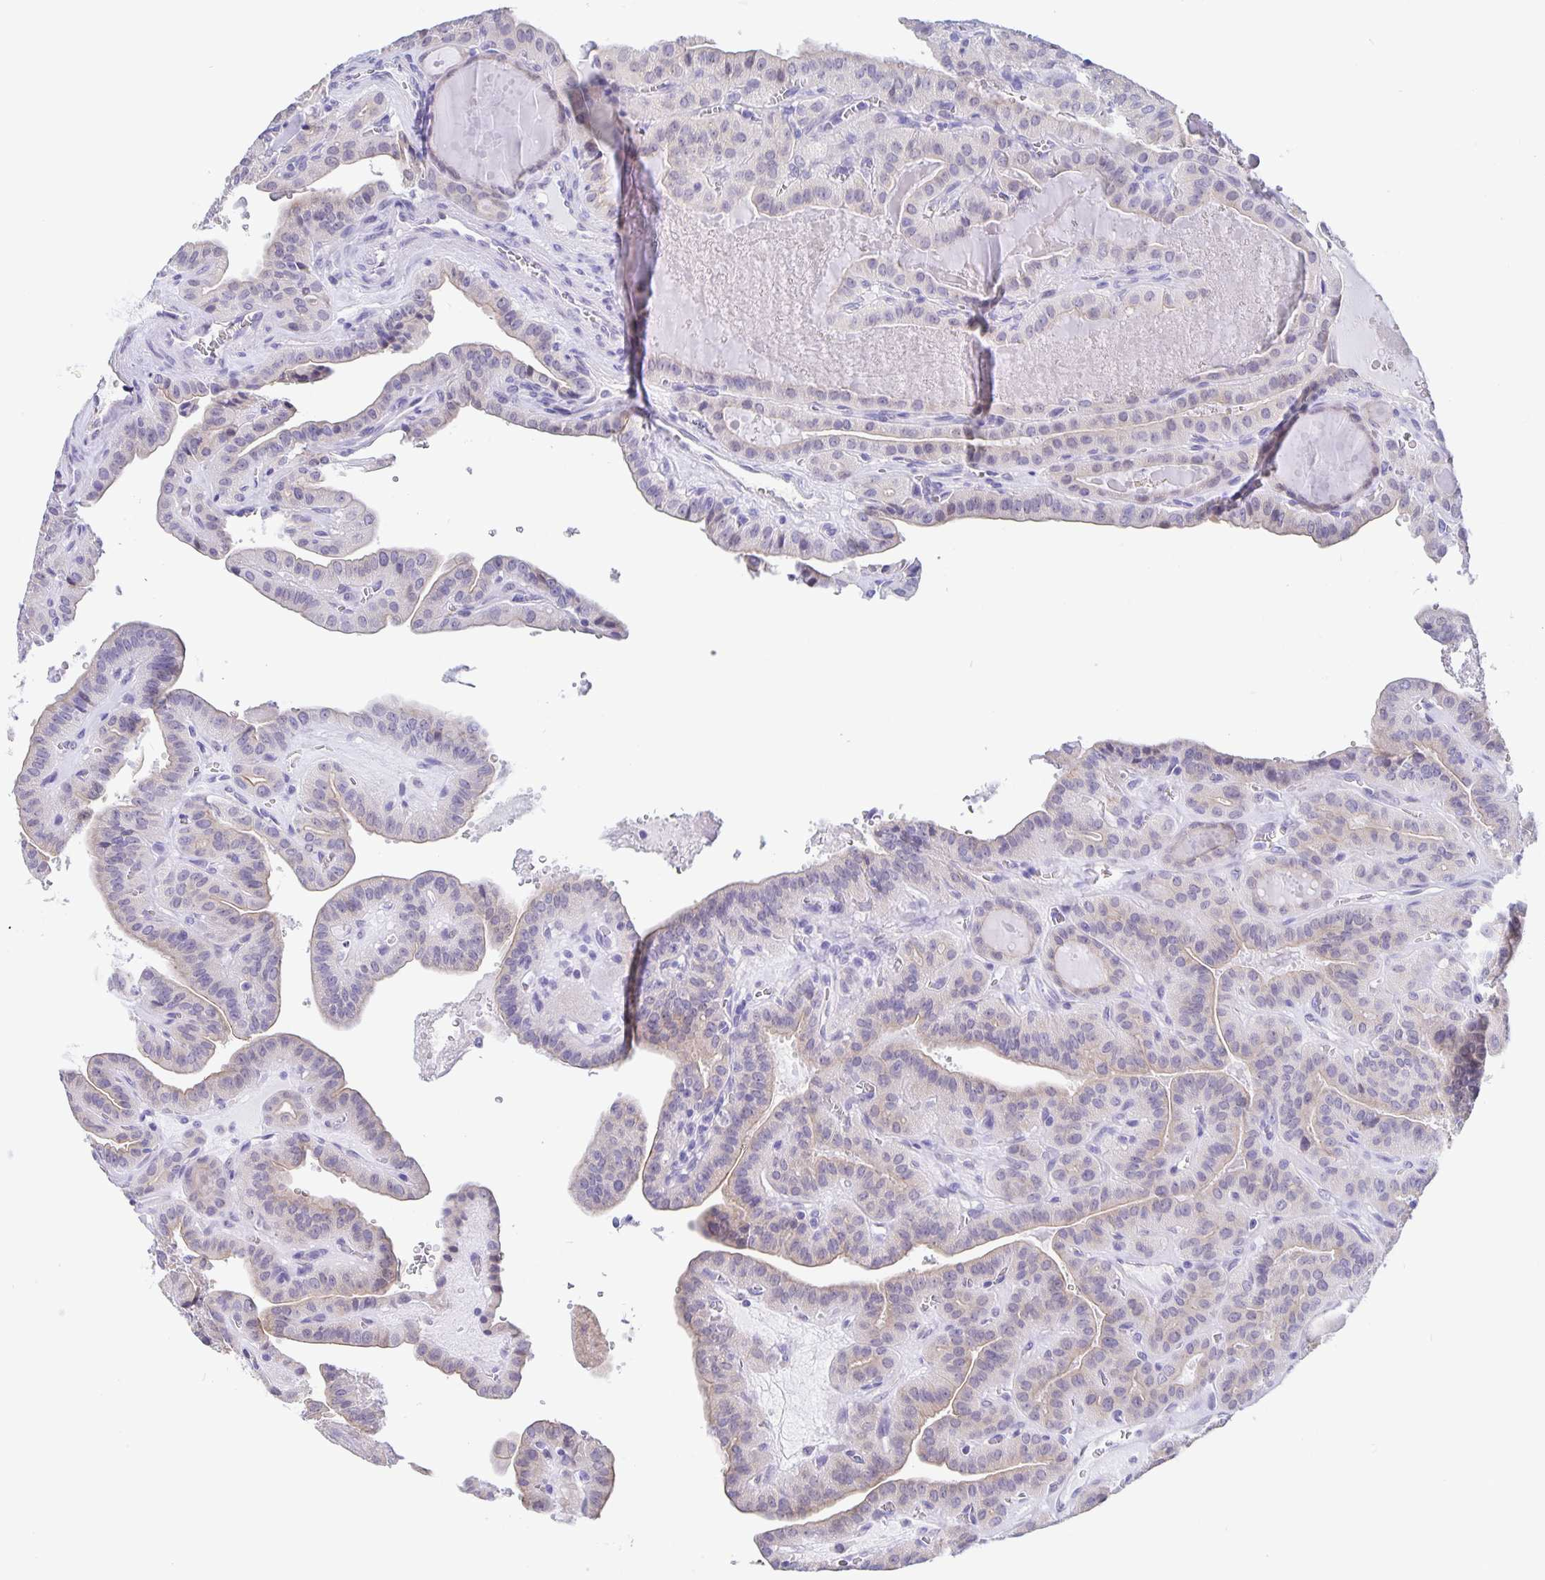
{"staining": {"intensity": "negative", "quantity": "none", "location": "none"}, "tissue": "thyroid cancer", "cell_type": "Tumor cells", "image_type": "cancer", "snomed": [{"axis": "morphology", "description": "Papillary adenocarcinoma, NOS"}, {"axis": "topography", "description": "Thyroid gland"}], "caption": "This is an immunohistochemistry (IHC) histopathology image of human thyroid papillary adenocarcinoma. There is no positivity in tumor cells.", "gene": "ERMN", "patient": {"sex": "male", "age": 52}}